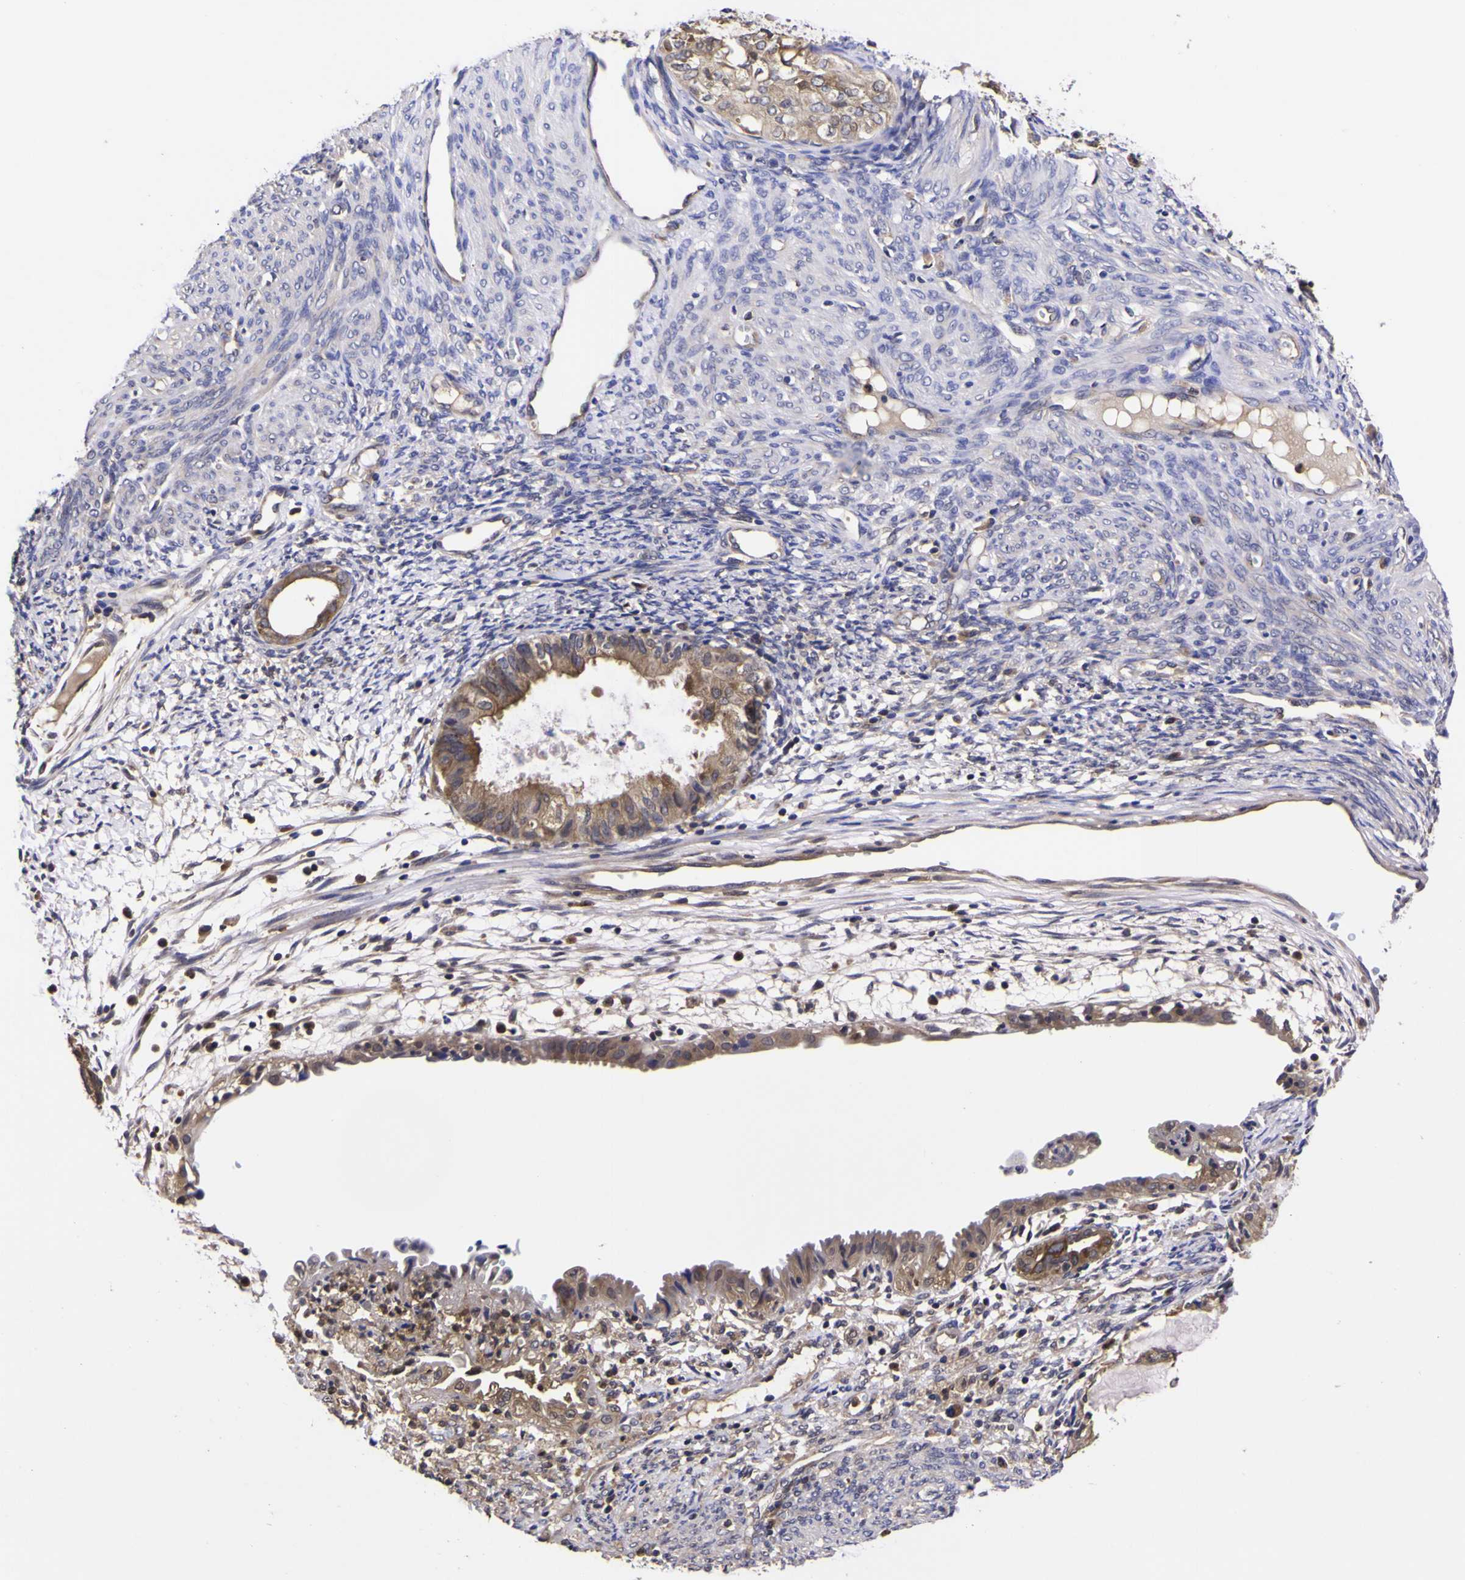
{"staining": {"intensity": "weak", "quantity": "25%-75%", "location": "cytoplasmic/membranous"}, "tissue": "cervical cancer", "cell_type": "Tumor cells", "image_type": "cancer", "snomed": [{"axis": "morphology", "description": "Normal tissue, NOS"}, {"axis": "morphology", "description": "Adenocarcinoma, NOS"}, {"axis": "topography", "description": "Cervix"}, {"axis": "topography", "description": "Endometrium"}], "caption": "Immunohistochemical staining of cervical cancer (adenocarcinoma) displays weak cytoplasmic/membranous protein expression in approximately 25%-75% of tumor cells.", "gene": "MAPK14", "patient": {"sex": "female", "age": 86}}